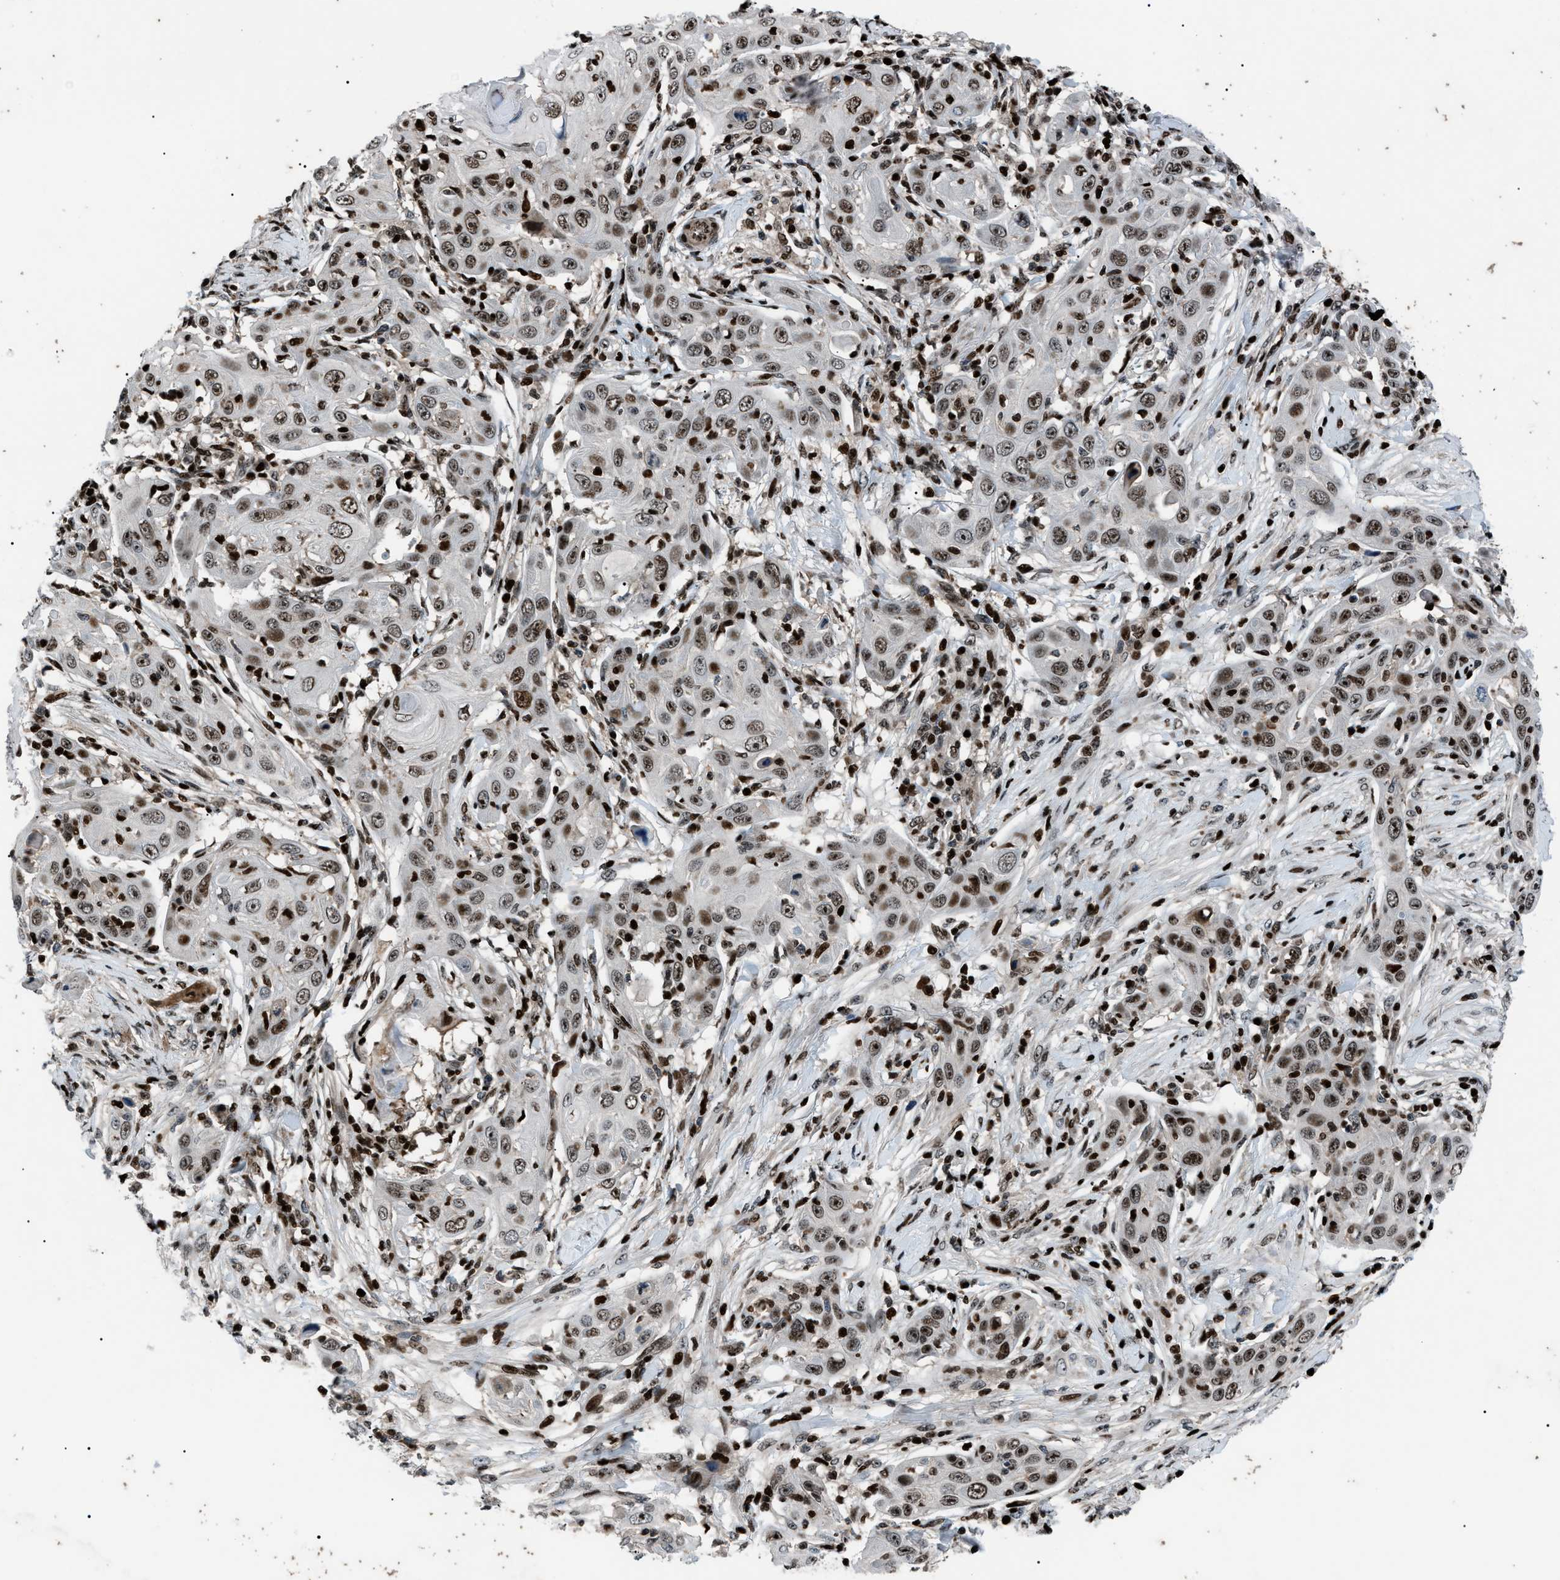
{"staining": {"intensity": "moderate", "quantity": ">75%", "location": "nuclear"}, "tissue": "skin cancer", "cell_type": "Tumor cells", "image_type": "cancer", "snomed": [{"axis": "morphology", "description": "Squamous cell carcinoma, NOS"}, {"axis": "topography", "description": "Skin"}], "caption": "Squamous cell carcinoma (skin) tissue exhibits moderate nuclear positivity in approximately >75% of tumor cells, visualized by immunohistochemistry.", "gene": "PRKX", "patient": {"sex": "female", "age": 88}}